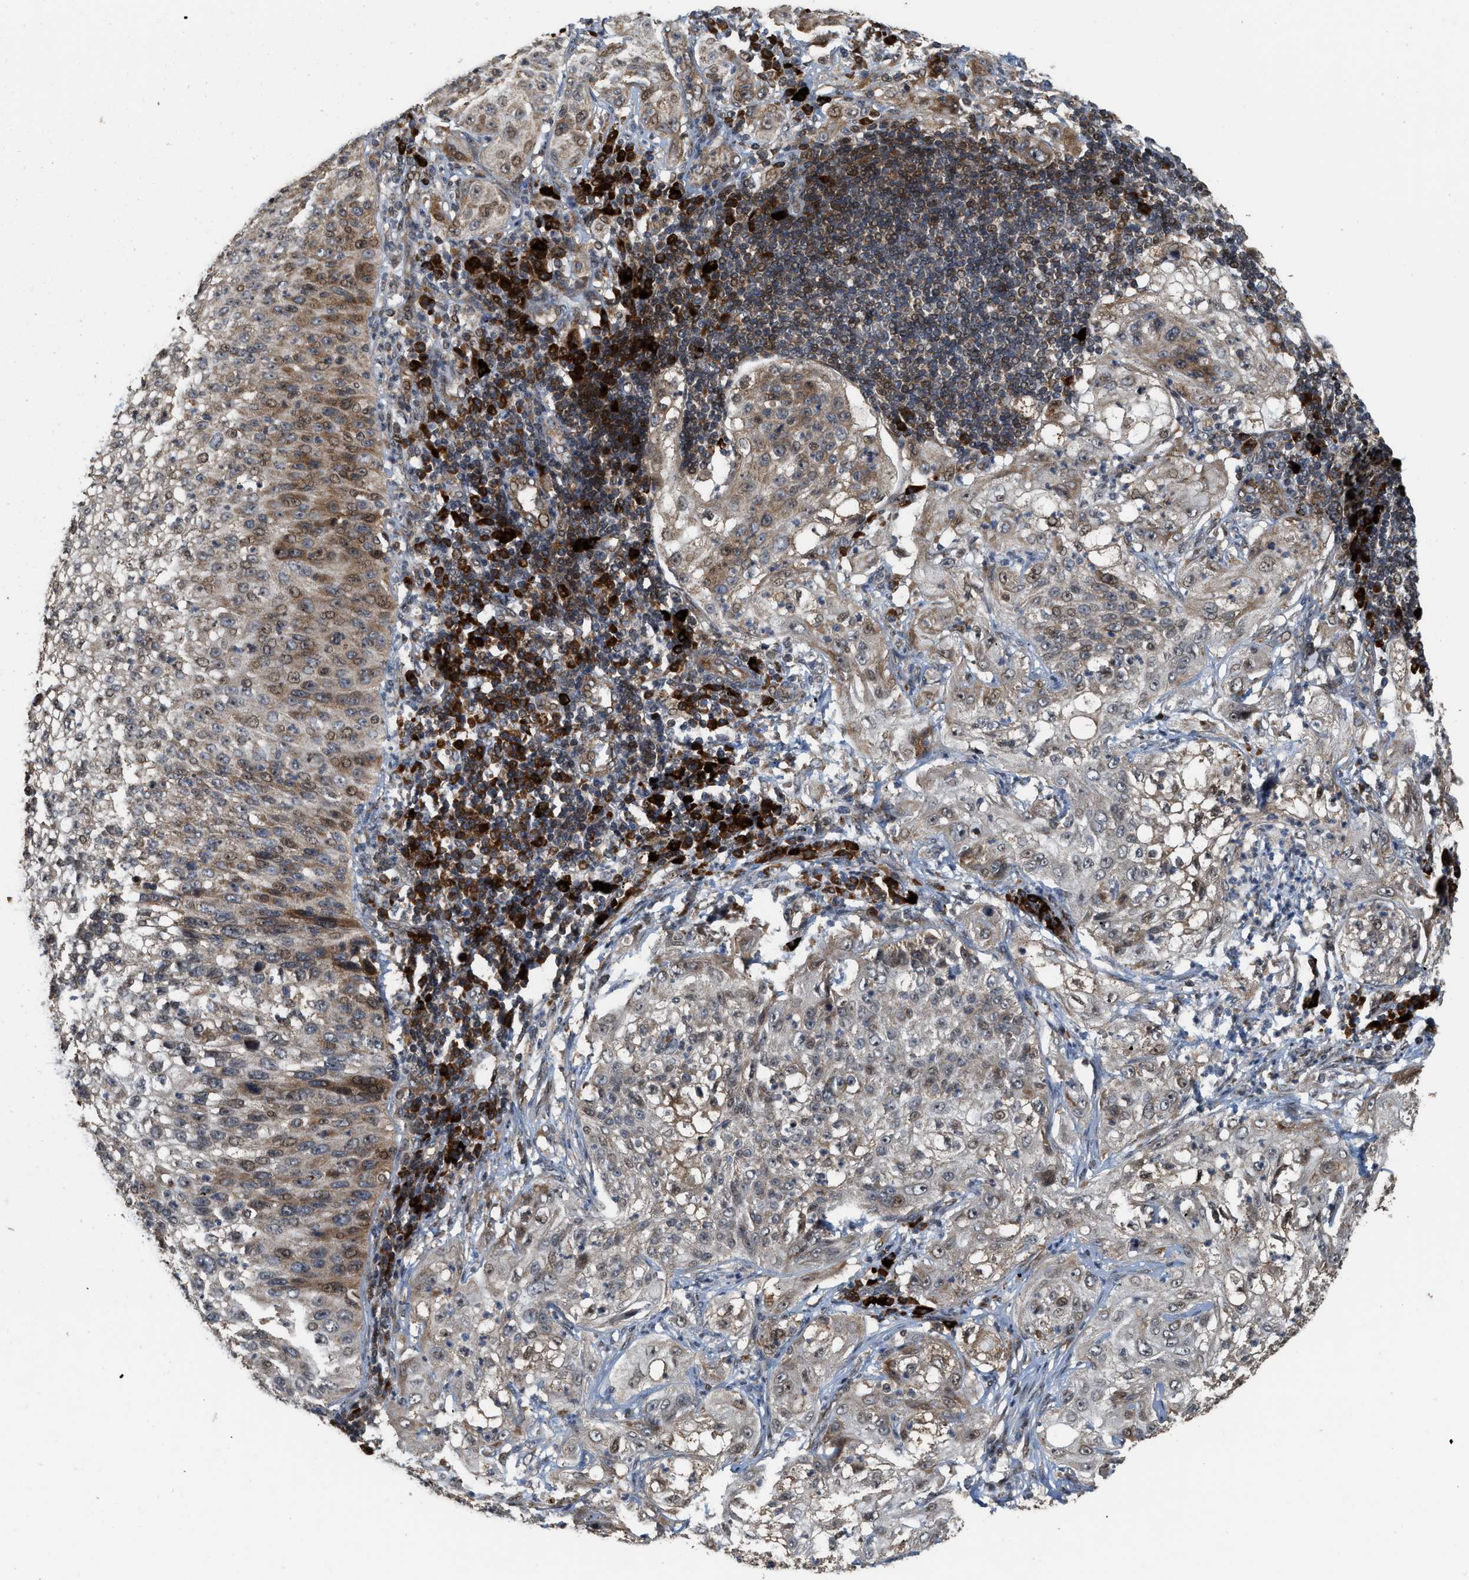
{"staining": {"intensity": "moderate", "quantity": "25%-75%", "location": "cytoplasmic/membranous,nuclear"}, "tissue": "lung cancer", "cell_type": "Tumor cells", "image_type": "cancer", "snomed": [{"axis": "morphology", "description": "Inflammation, NOS"}, {"axis": "morphology", "description": "Squamous cell carcinoma, NOS"}, {"axis": "topography", "description": "Lymph node"}, {"axis": "topography", "description": "Soft tissue"}, {"axis": "topography", "description": "Lung"}], "caption": "The histopathology image displays a brown stain indicating the presence of a protein in the cytoplasmic/membranous and nuclear of tumor cells in lung cancer (squamous cell carcinoma).", "gene": "ELP2", "patient": {"sex": "male", "age": 66}}